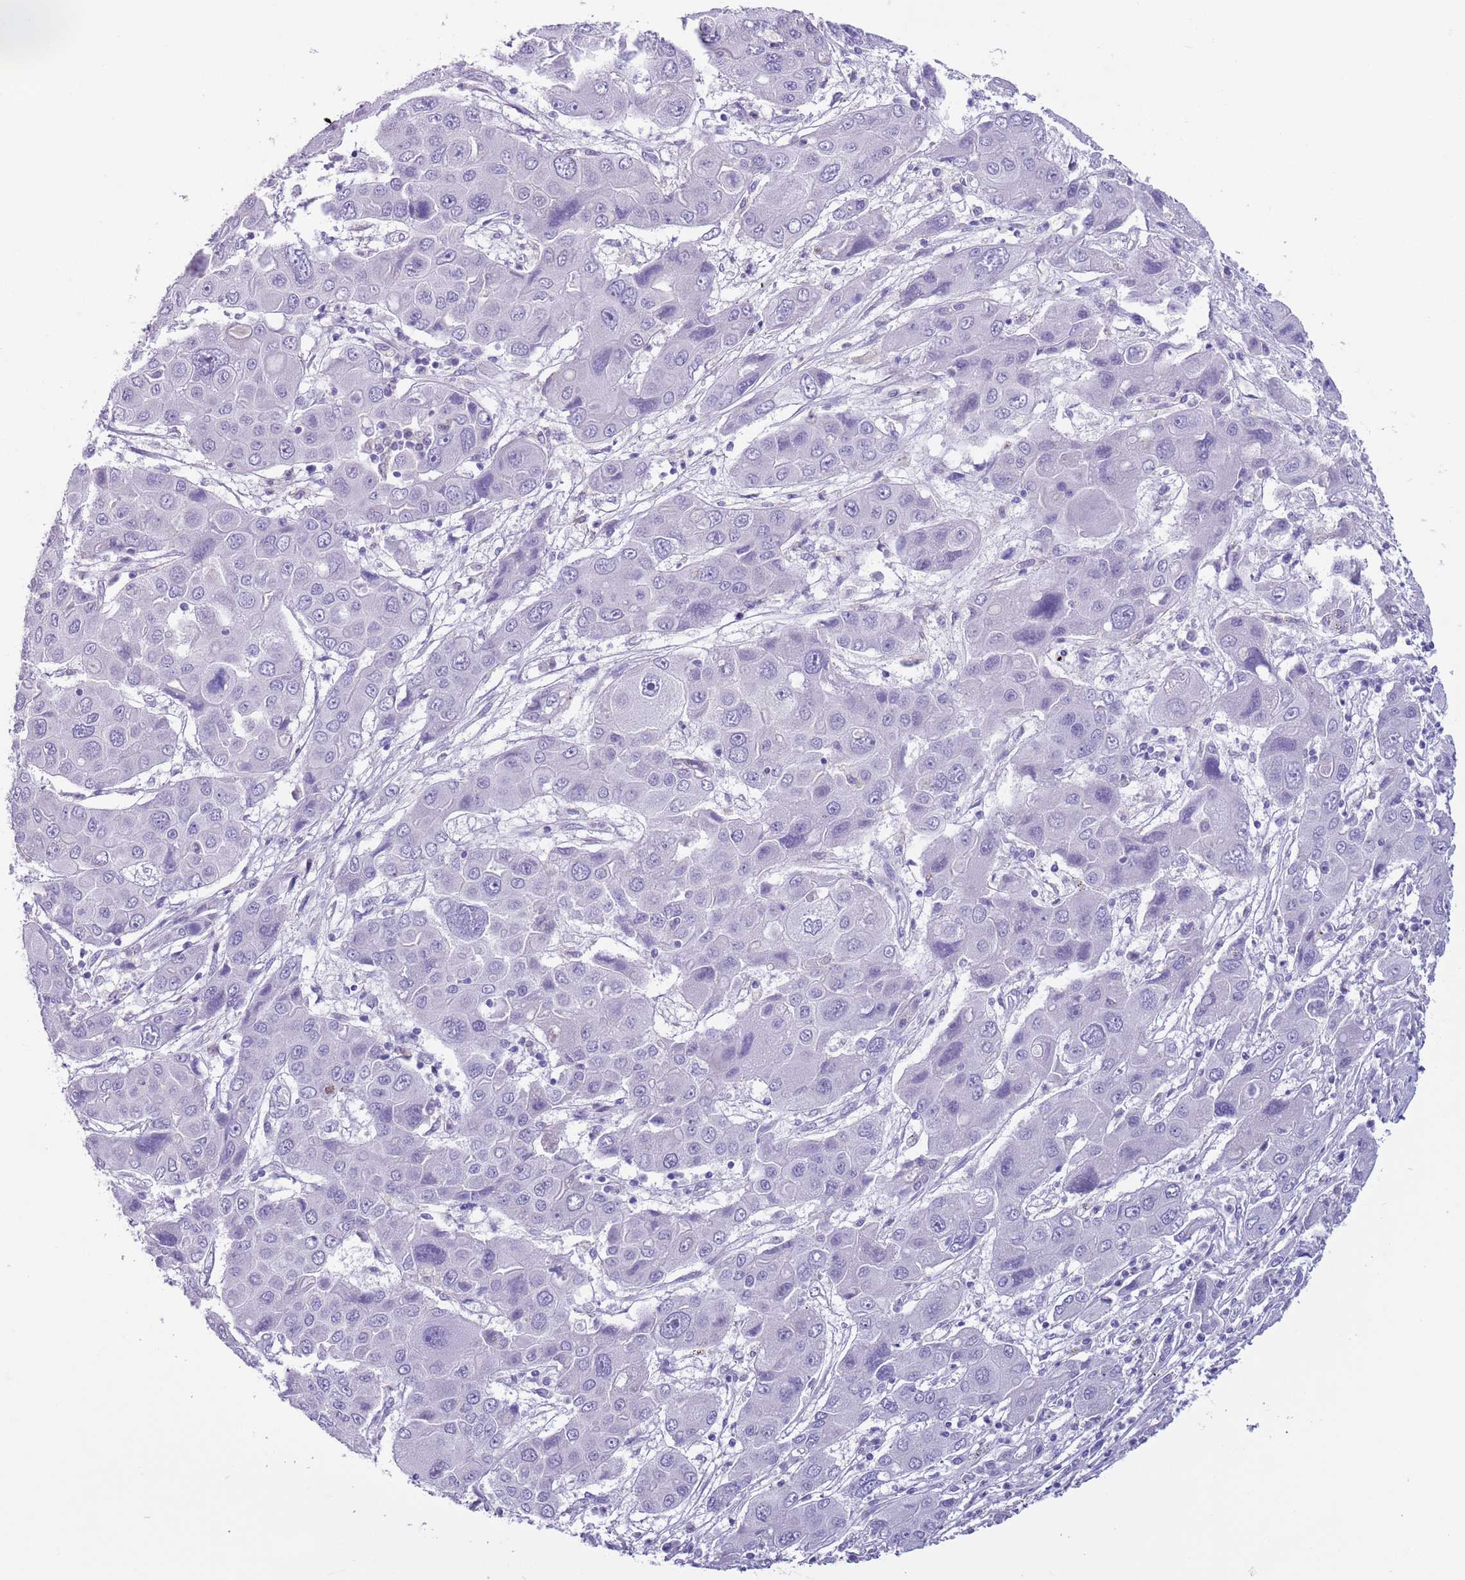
{"staining": {"intensity": "negative", "quantity": "none", "location": "none"}, "tissue": "liver cancer", "cell_type": "Tumor cells", "image_type": "cancer", "snomed": [{"axis": "morphology", "description": "Cholangiocarcinoma"}, {"axis": "topography", "description": "Liver"}], "caption": "Immunohistochemistry (IHC) of liver cancer (cholangiocarcinoma) exhibits no staining in tumor cells. (Brightfield microscopy of DAB IHC at high magnification).", "gene": "PFKFB2", "patient": {"sex": "male", "age": 67}}